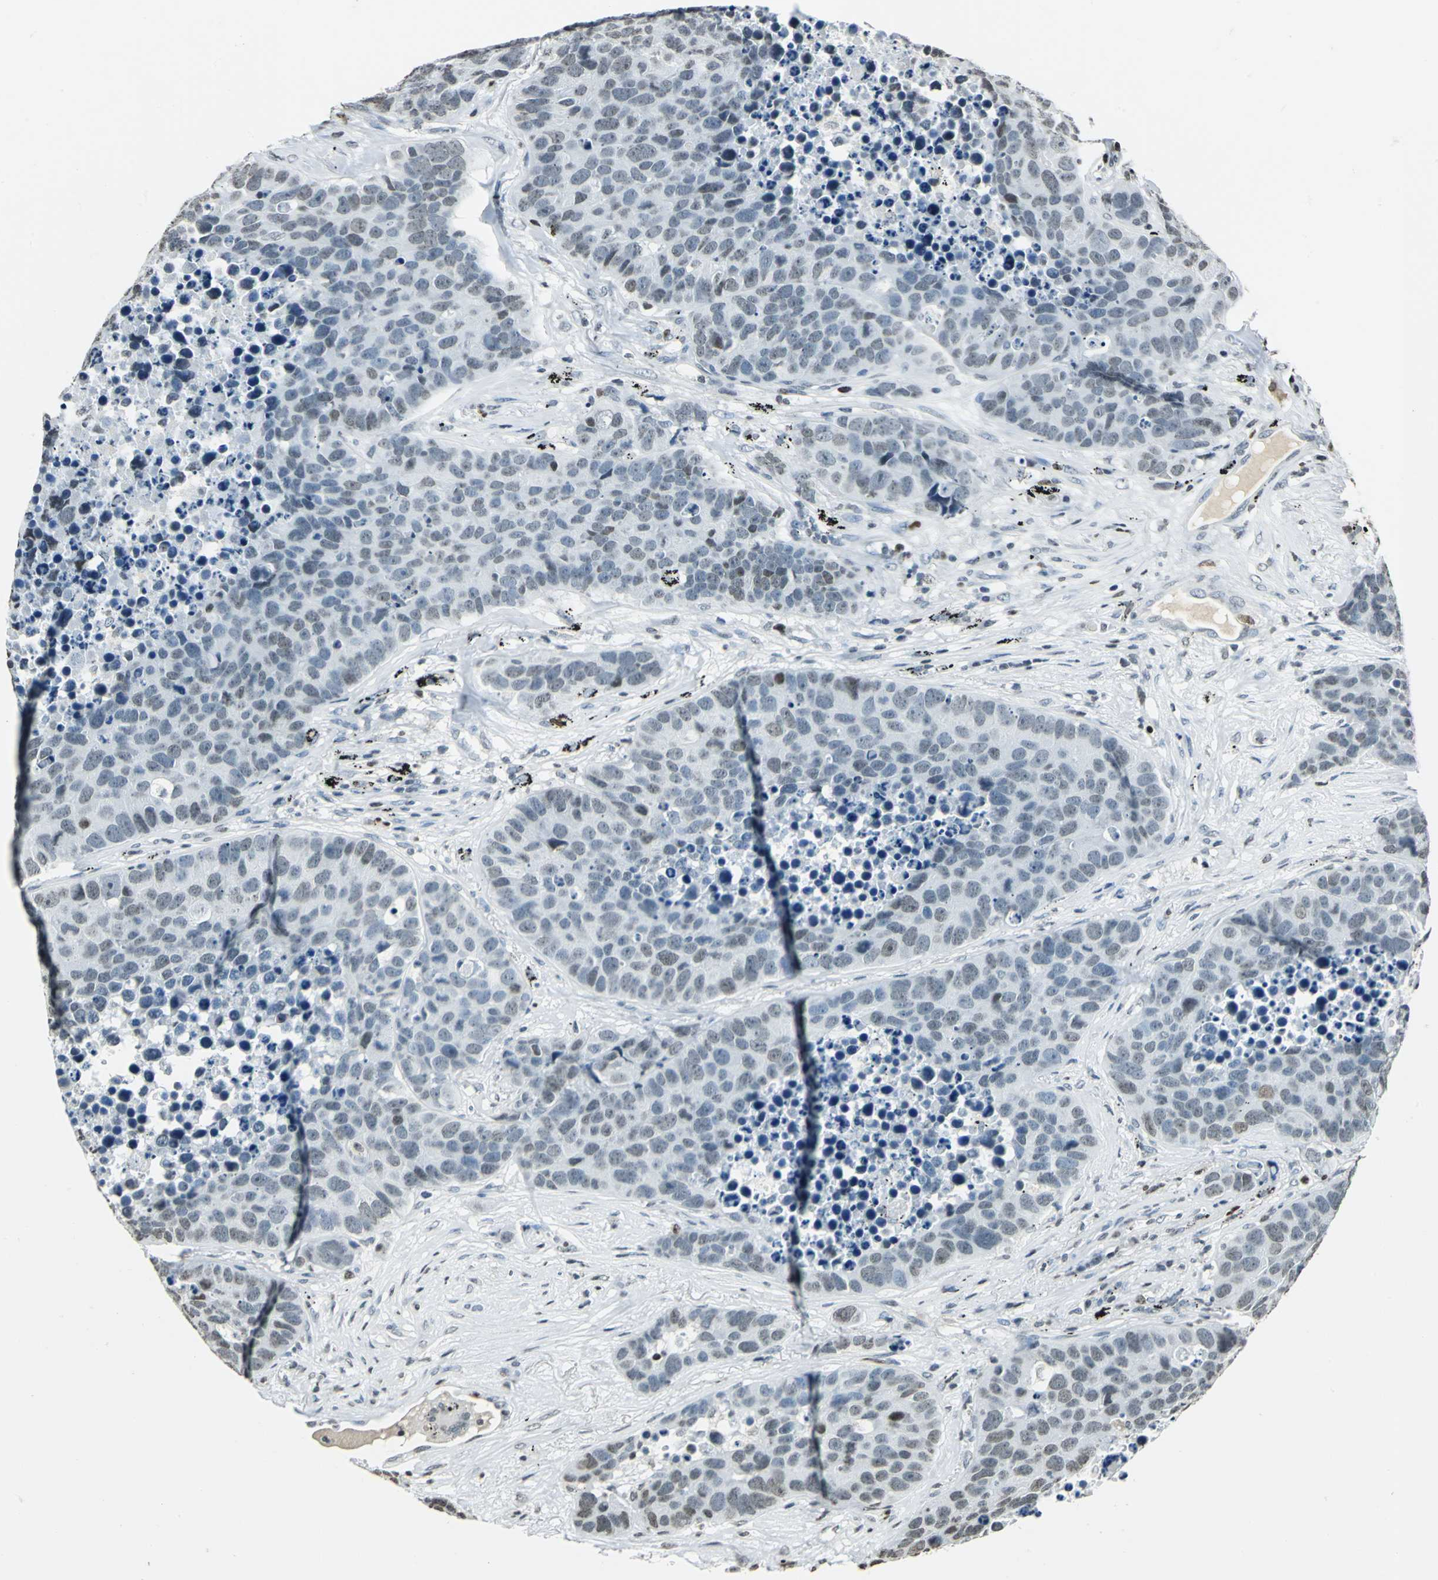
{"staining": {"intensity": "negative", "quantity": "none", "location": "none"}, "tissue": "carcinoid", "cell_type": "Tumor cells", "image_type": "cancer", "snomed": [{"axis": "morphology", "description": "Carcinoid, malignant, NOS"}, {"axis": "topography", "description": "Lung"}], "caption": "The IHC histopathology image has no significant staining in tumor cells of carcinoid tissue. (IHC, brightfield microscopy, high magnification).", "gene": "MCM4", "patient": {"sex": "male", "age": 60}}